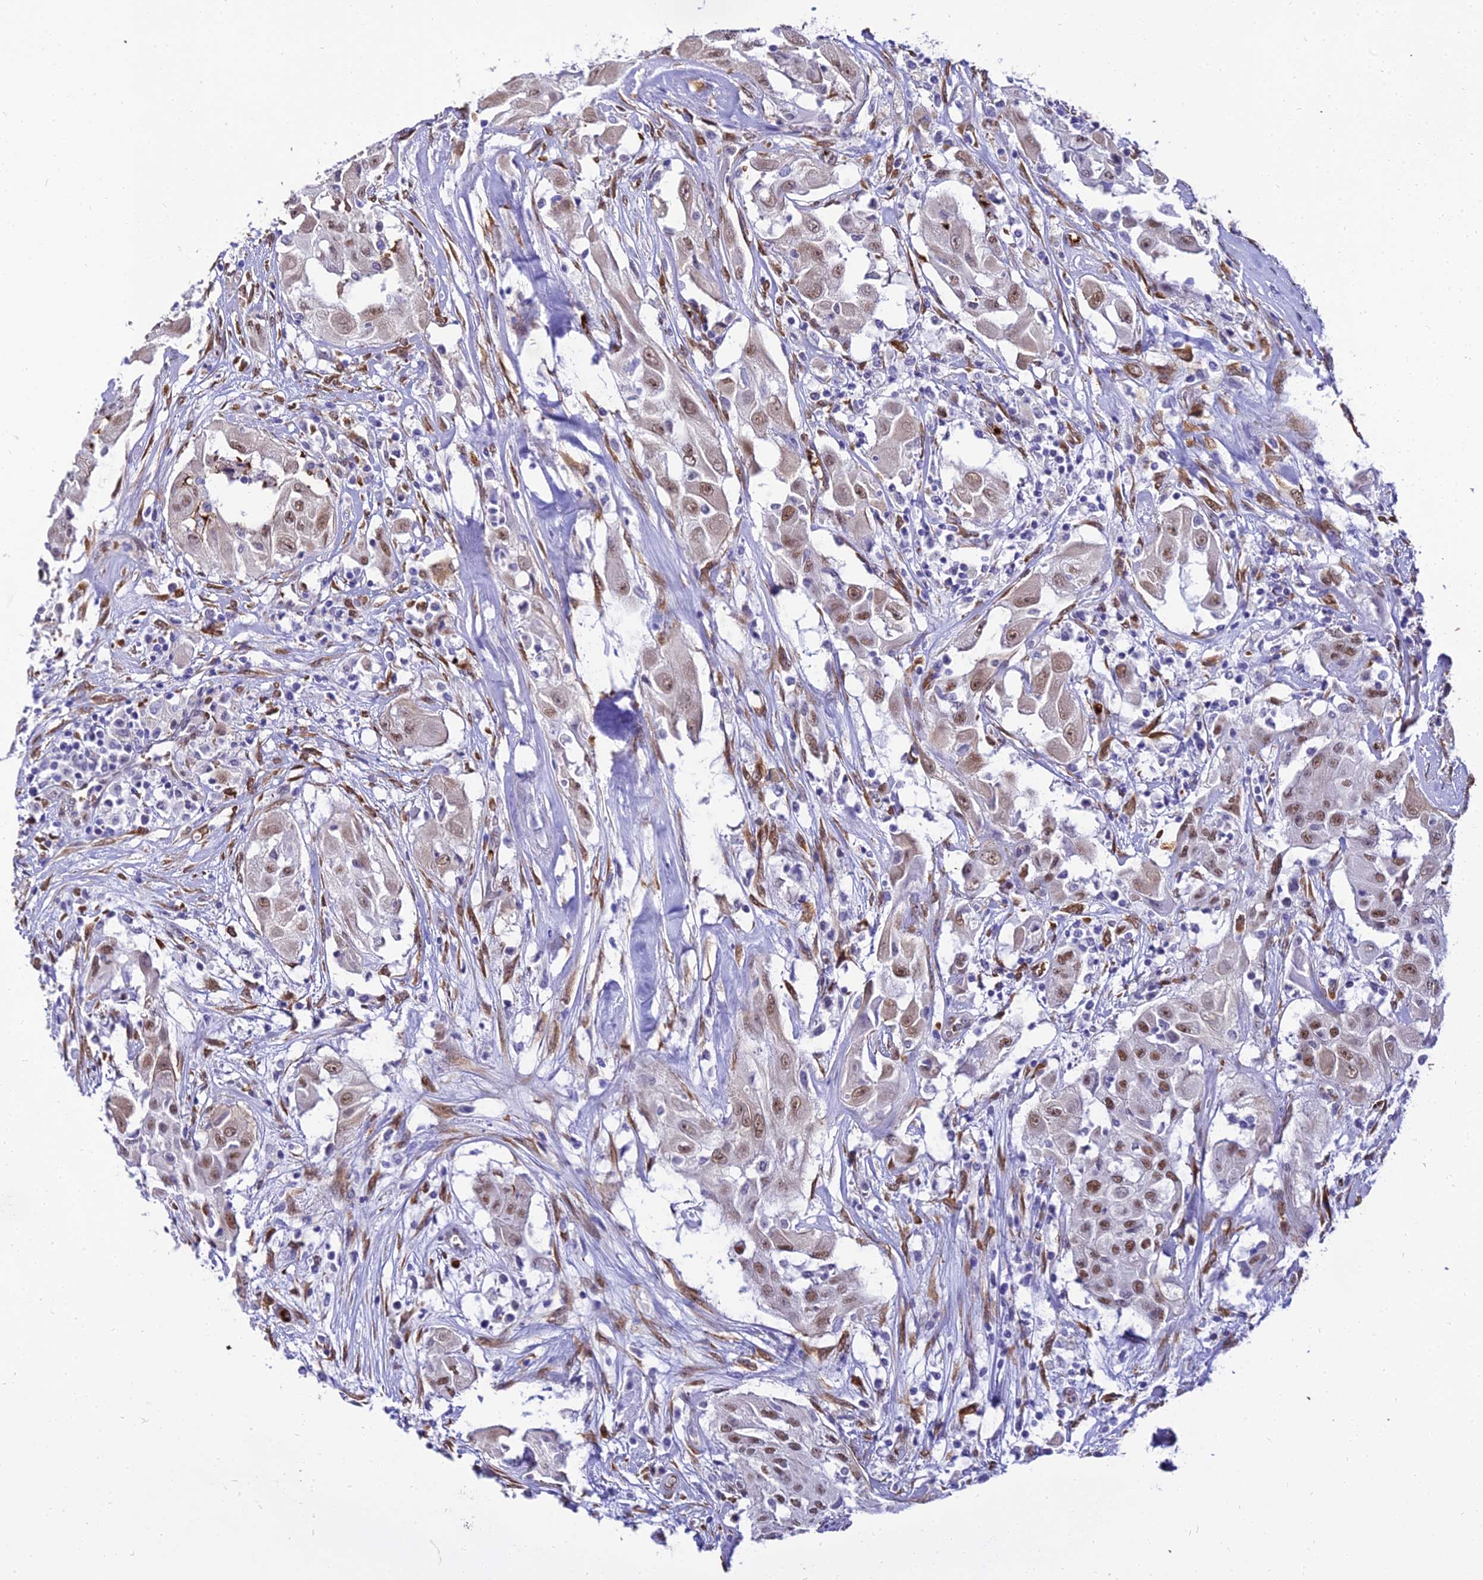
{"staining": {"intensity": "moderate", "quantity": ">75%", "location": "nuclear"}, "tissue": "thyroid cancer", "cell_type": "Tumor cells", "image_type": "cancer", "snomed": [{"axis": "morphology", "description": "Papillary adenocarcinoma, NOS"}, {"axis": "topography", "description": "Thyroid gland"}], "caption": "The histopathology image reveals a brown stain indicating the presence of a protein in the nuclear of tumor cells in thyroid cancer (papillary adenocarcinoma). The protein is stained brown, and the nuclei are stained in blue (DAB (3,3'-diaminobenzidine) IHC with brightfield microscopy, high magnification).", "gene": "BCL9", "patient": {"sex": "female", "age": 59}}